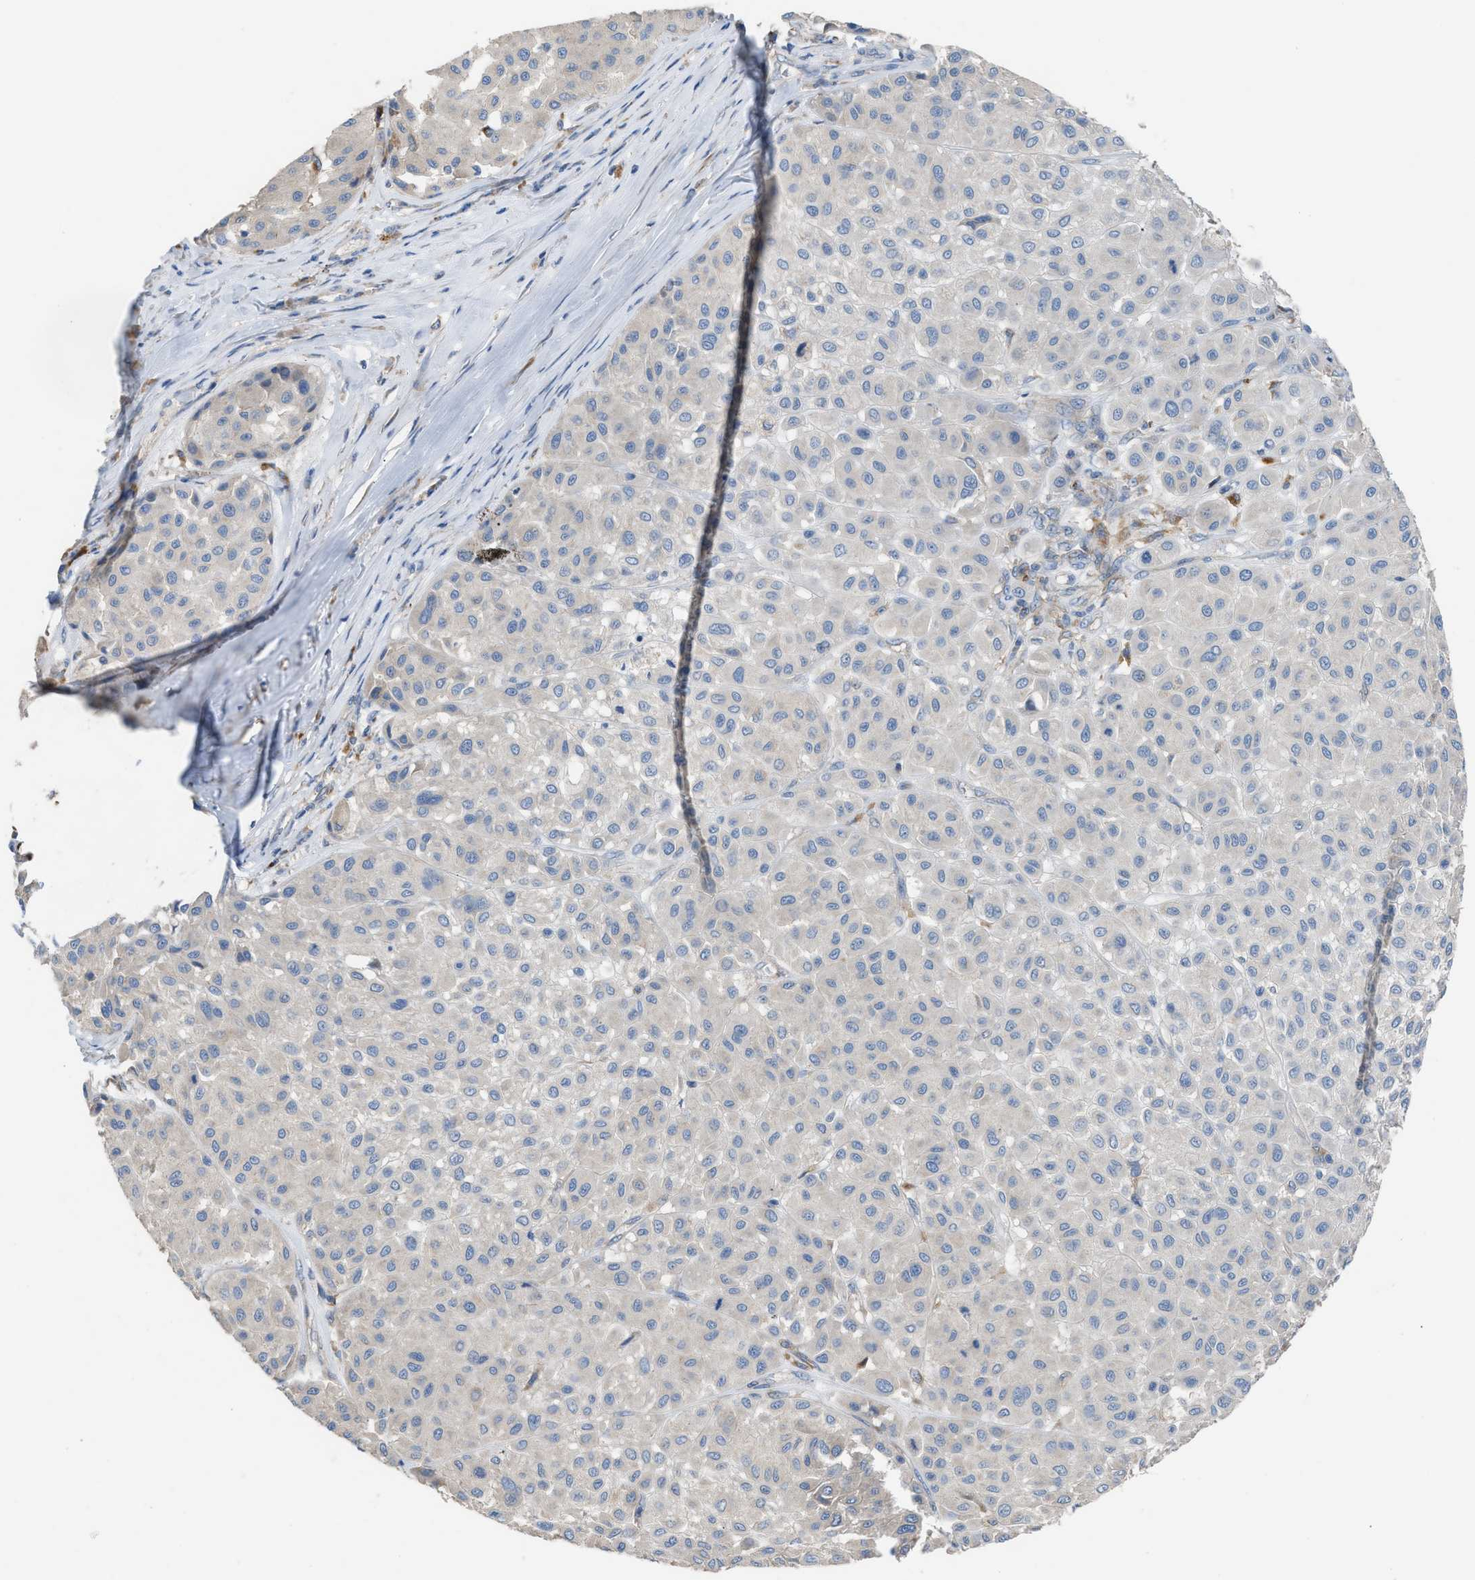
{"staining": {"intensity": "negative", "quantity": "none", "location": "none"}, "tissue": "melanoma", "cell_type": "Tumor cells", "image_type": "cancer", "snomed": [{"axis": "morphology", "description": "Malignant melanoma, Metastatic site"}, {"axis": "topography", "description": "Soft tissue"}], "caption": "A high-resolution image shows immunohistochemistry staining of malignant melanoma (metastatic site), which shows no significant positivity in tumor cells.", "gene": "AOAH", "patient": {"sex": "male", "age": 41}}